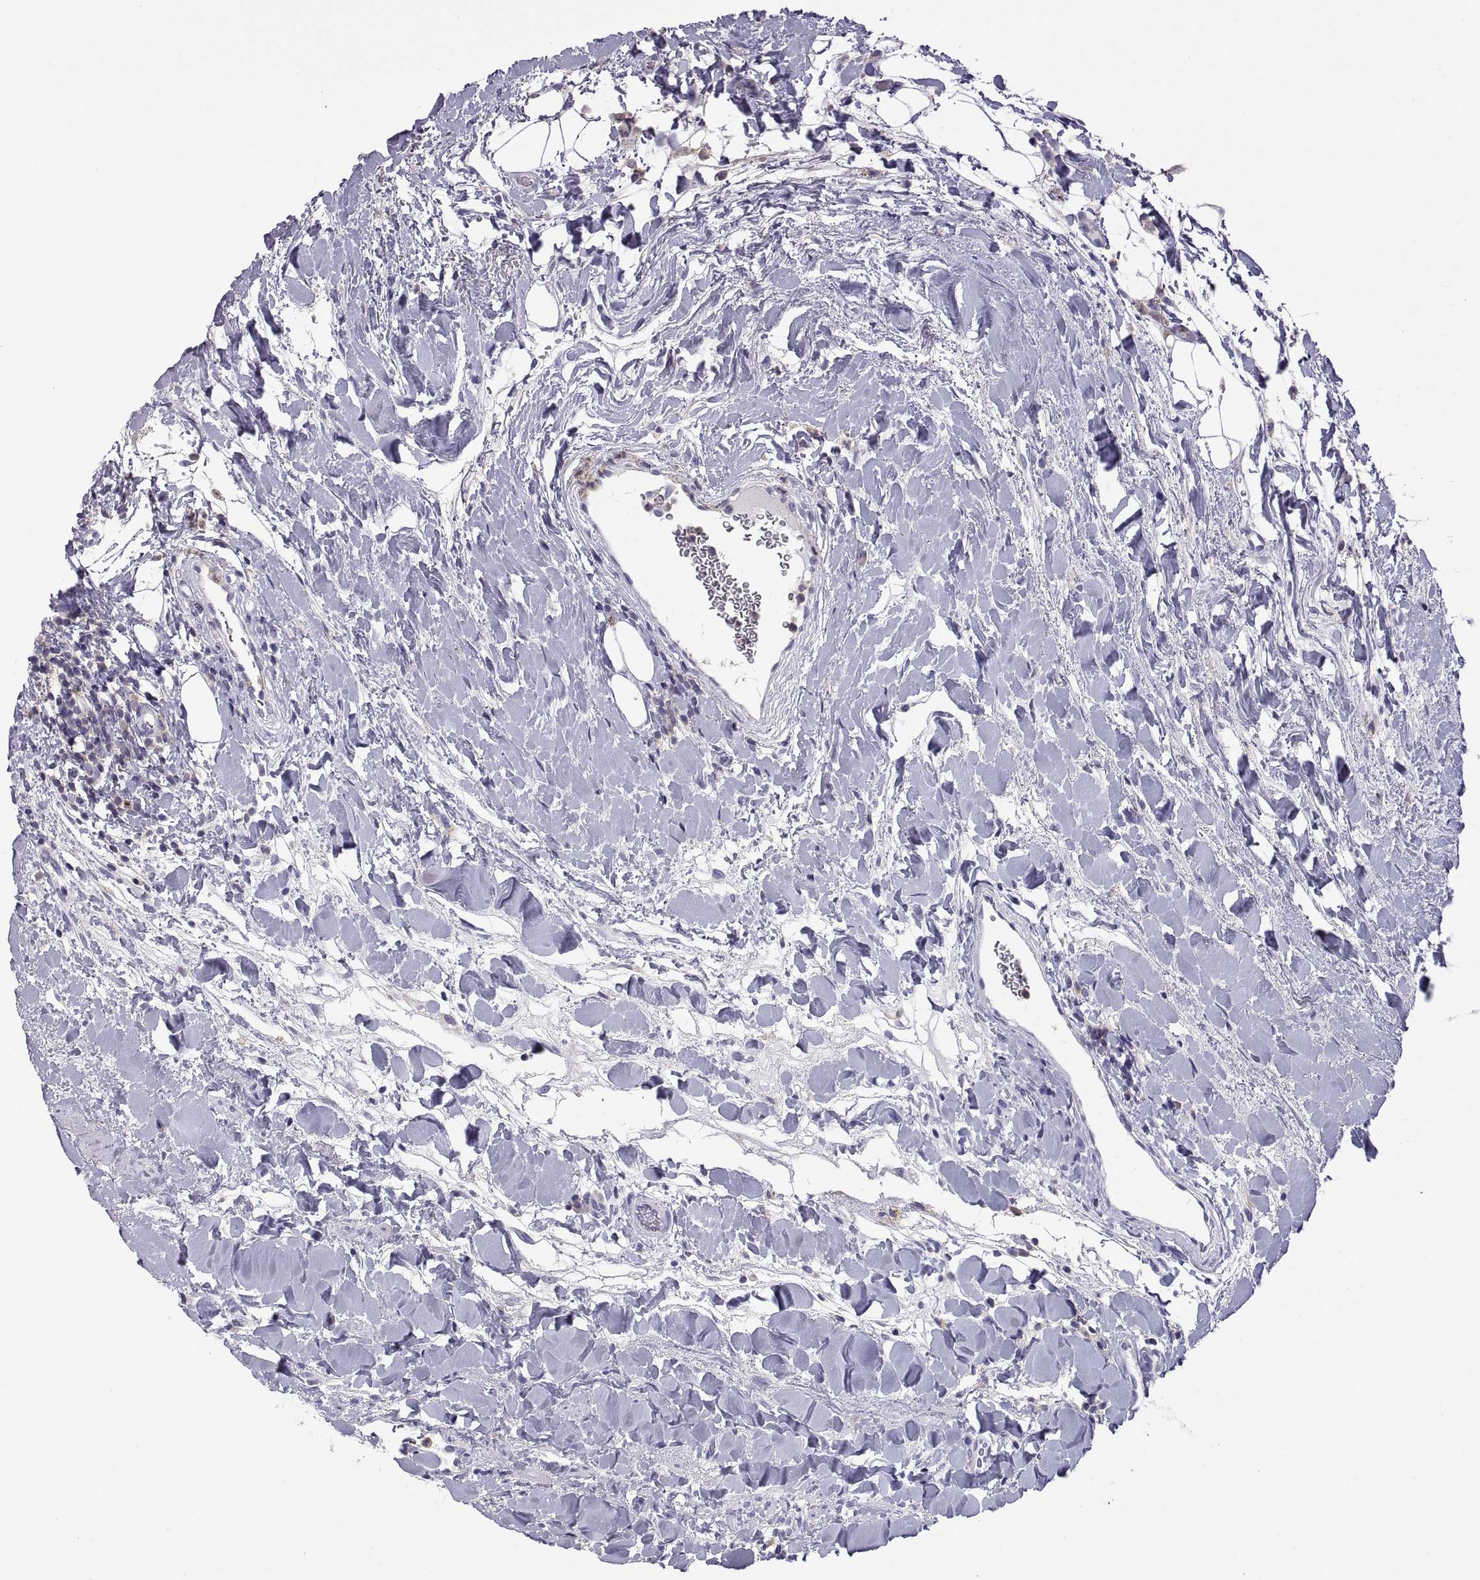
{"staining": {"intensity": "negative", "quantity": "none", "location": "none"}, "tissue": "urothelial cancer", "cell_type": "Tumor cells", "image_type": "cancer", "snomed": [{"axis": "morphology", "description": "Urothelial carcinoma, Low grade"}, {"axis": "topography", "description": "Urinary bladder"}], "caption": "A histopathology image of urothelial carcinoma (low-grade) stained for a protein demonstrates no brown staining in tumor cells.", "gene": "RGS19", "patient": {"sex": "male", "age": 78}}